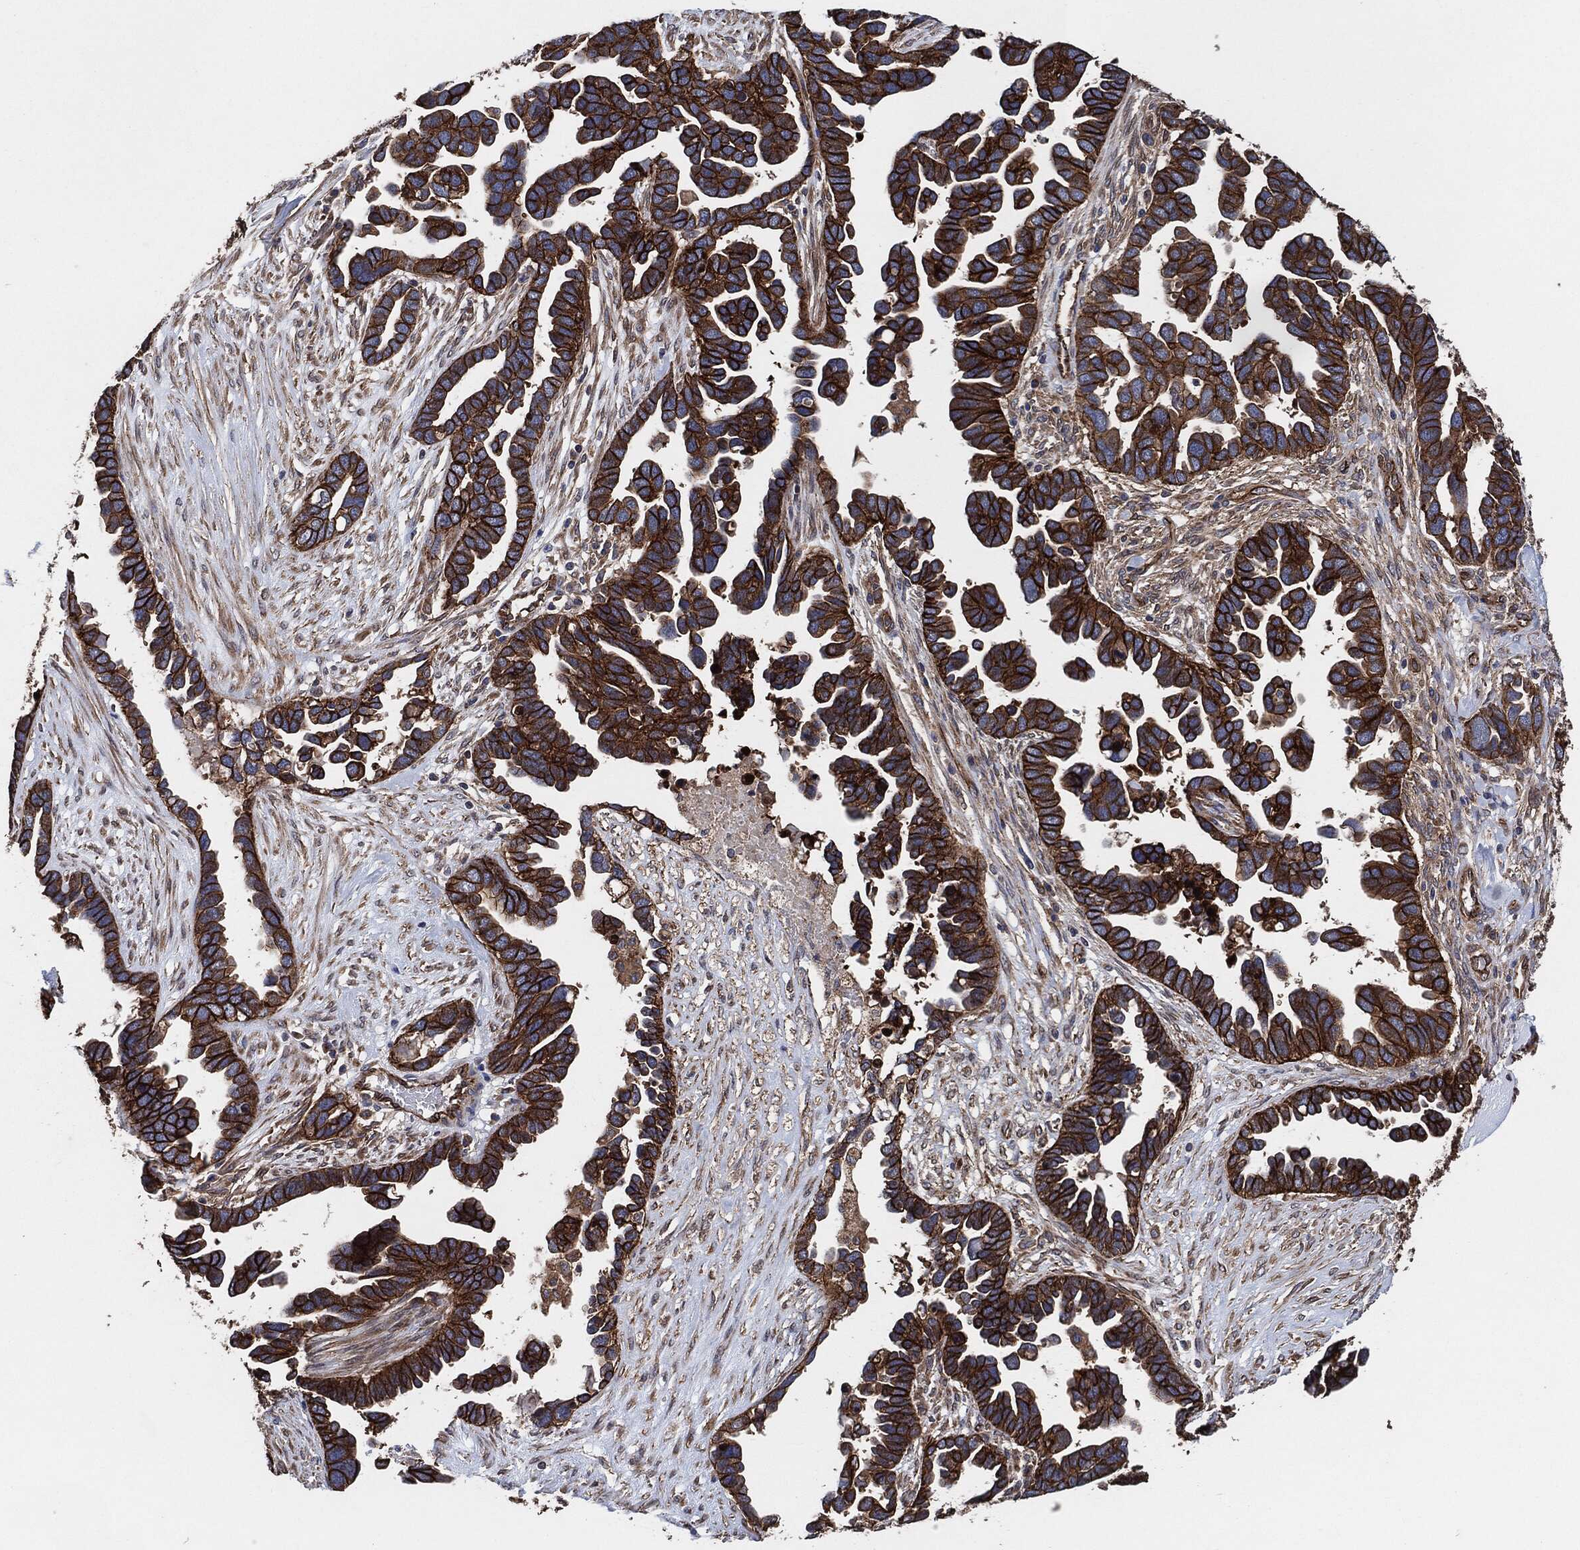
{"staining": {"intensity": "strong", "quantity": ">75%", "location": "cytoplasmic/membranous"}, "tissue": "ovarian cancer", "cell_type": "Tumor cells", "image_type": "cancer", "snomed": [{"axis": "morphology", "description": "Cystadenocarcinoma, serous, NOS"}, {"axis": "topography", "description": "Ovary"}], "caption": "Human ovarian serous cystadenocarcinoma stained for a protein (brown) exhibits strong cytoplasmic/membranous positive staining in approximately >75% of tumor cells.", "gene": "CTNNA1", "patient": {"sex": "female", "age": 54}}